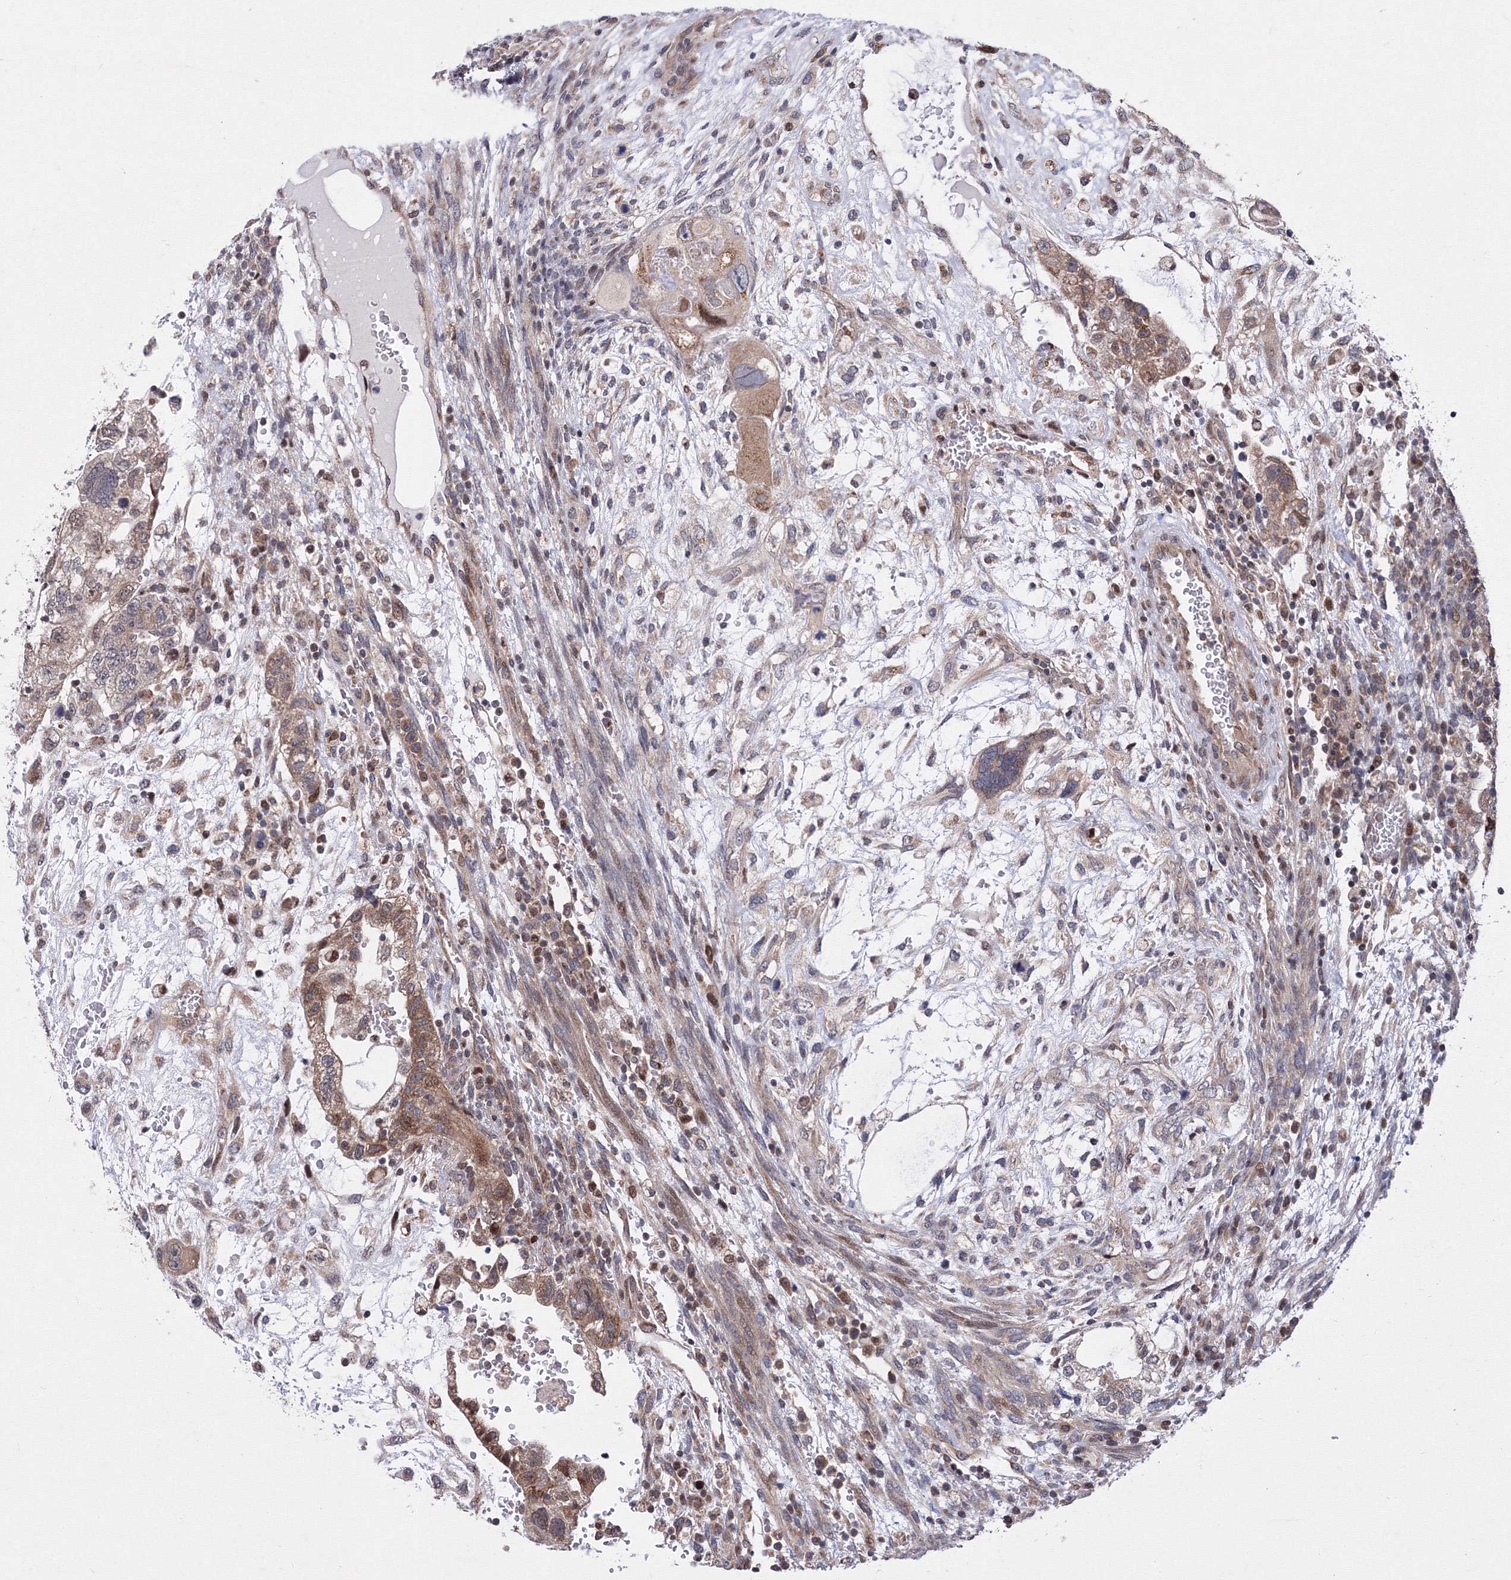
{"staining": {"intensity": "moderate", "quantity": ">75%", "location": "cytoplasmic/membranous,nuclear"}, "tissue": "testis cancer", "cell_type": "Tumor cells", "image_type": "cancer", "snomed": [{"axis": "morphology", "description": "Carcinoma, Embryonal, NOS"}, {"axis": "topography", "description": "Testis"}], "caption": "A photomicrograph showing moderate cytoplasmic/membranous and nuclear positivity in approximately >75% of tumor cells in testis cancer, as visualized by brown immunohistochemical staining.", "gene": "GPN1", "patient": {"sex": "male", "age": 36}}